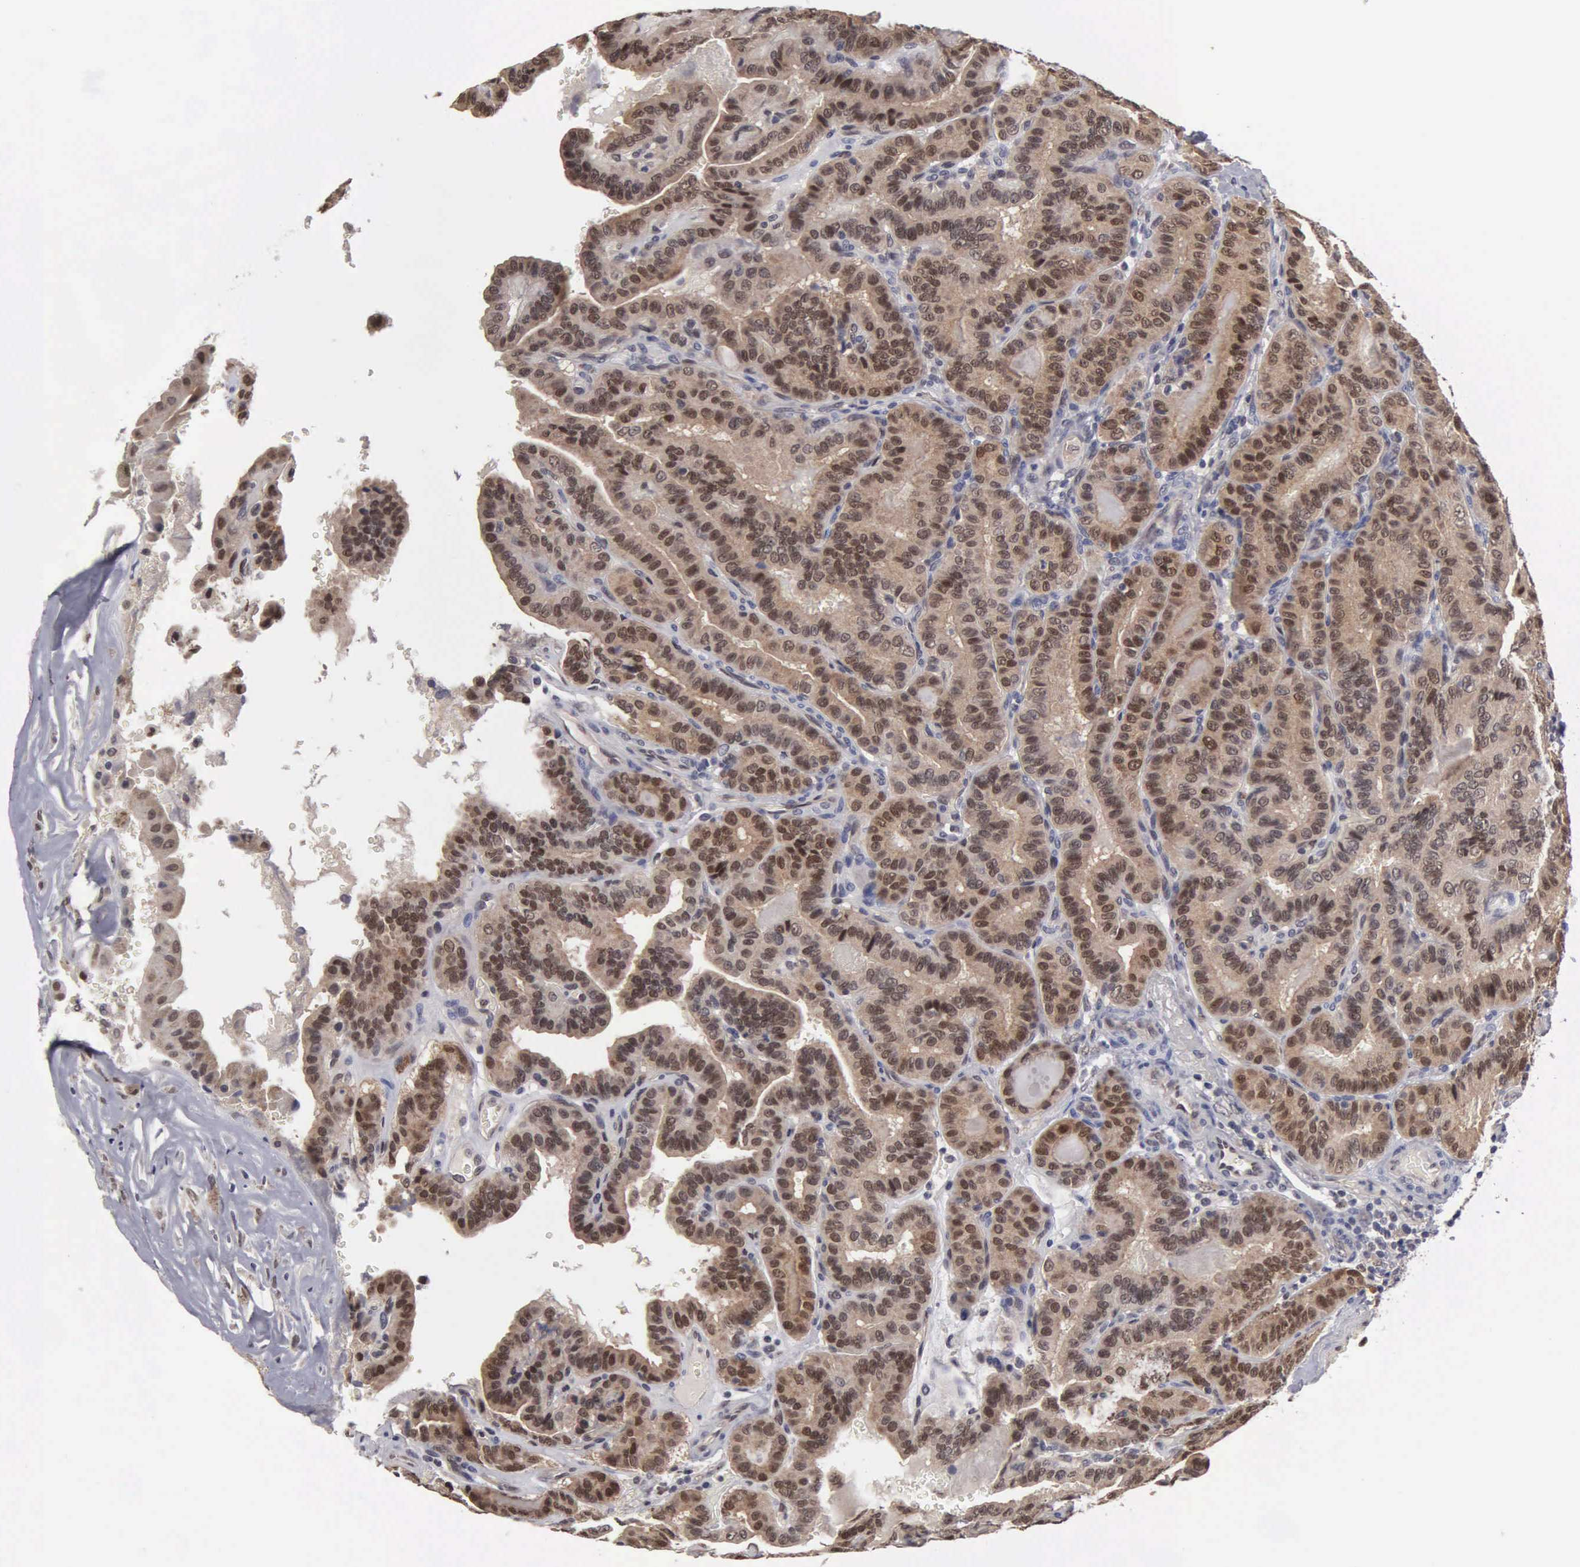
{"staining": {"intensity": "moderate", "quantity": ">75%", "location": "cytoplasmic/membranous,nuclear"}, "tissue": "thyroid cancer", "cell_type": "Tumor cells", "image_type": "cancer", "snomed": [{"axis": "morphology", "description": "Papillary adenocarcinoma, NOS"}, {"axis": "topography", "description": "Thyroid gland"}], "caption": "A brown stain shows moderate cytoplasmic/membranous and nuclear staining of a protein in thyroid cancer (papillary adenocarcinoma) tumor cells.", "gene": "ZBTB33", "patient": {"sex": "male", "age": 87}}